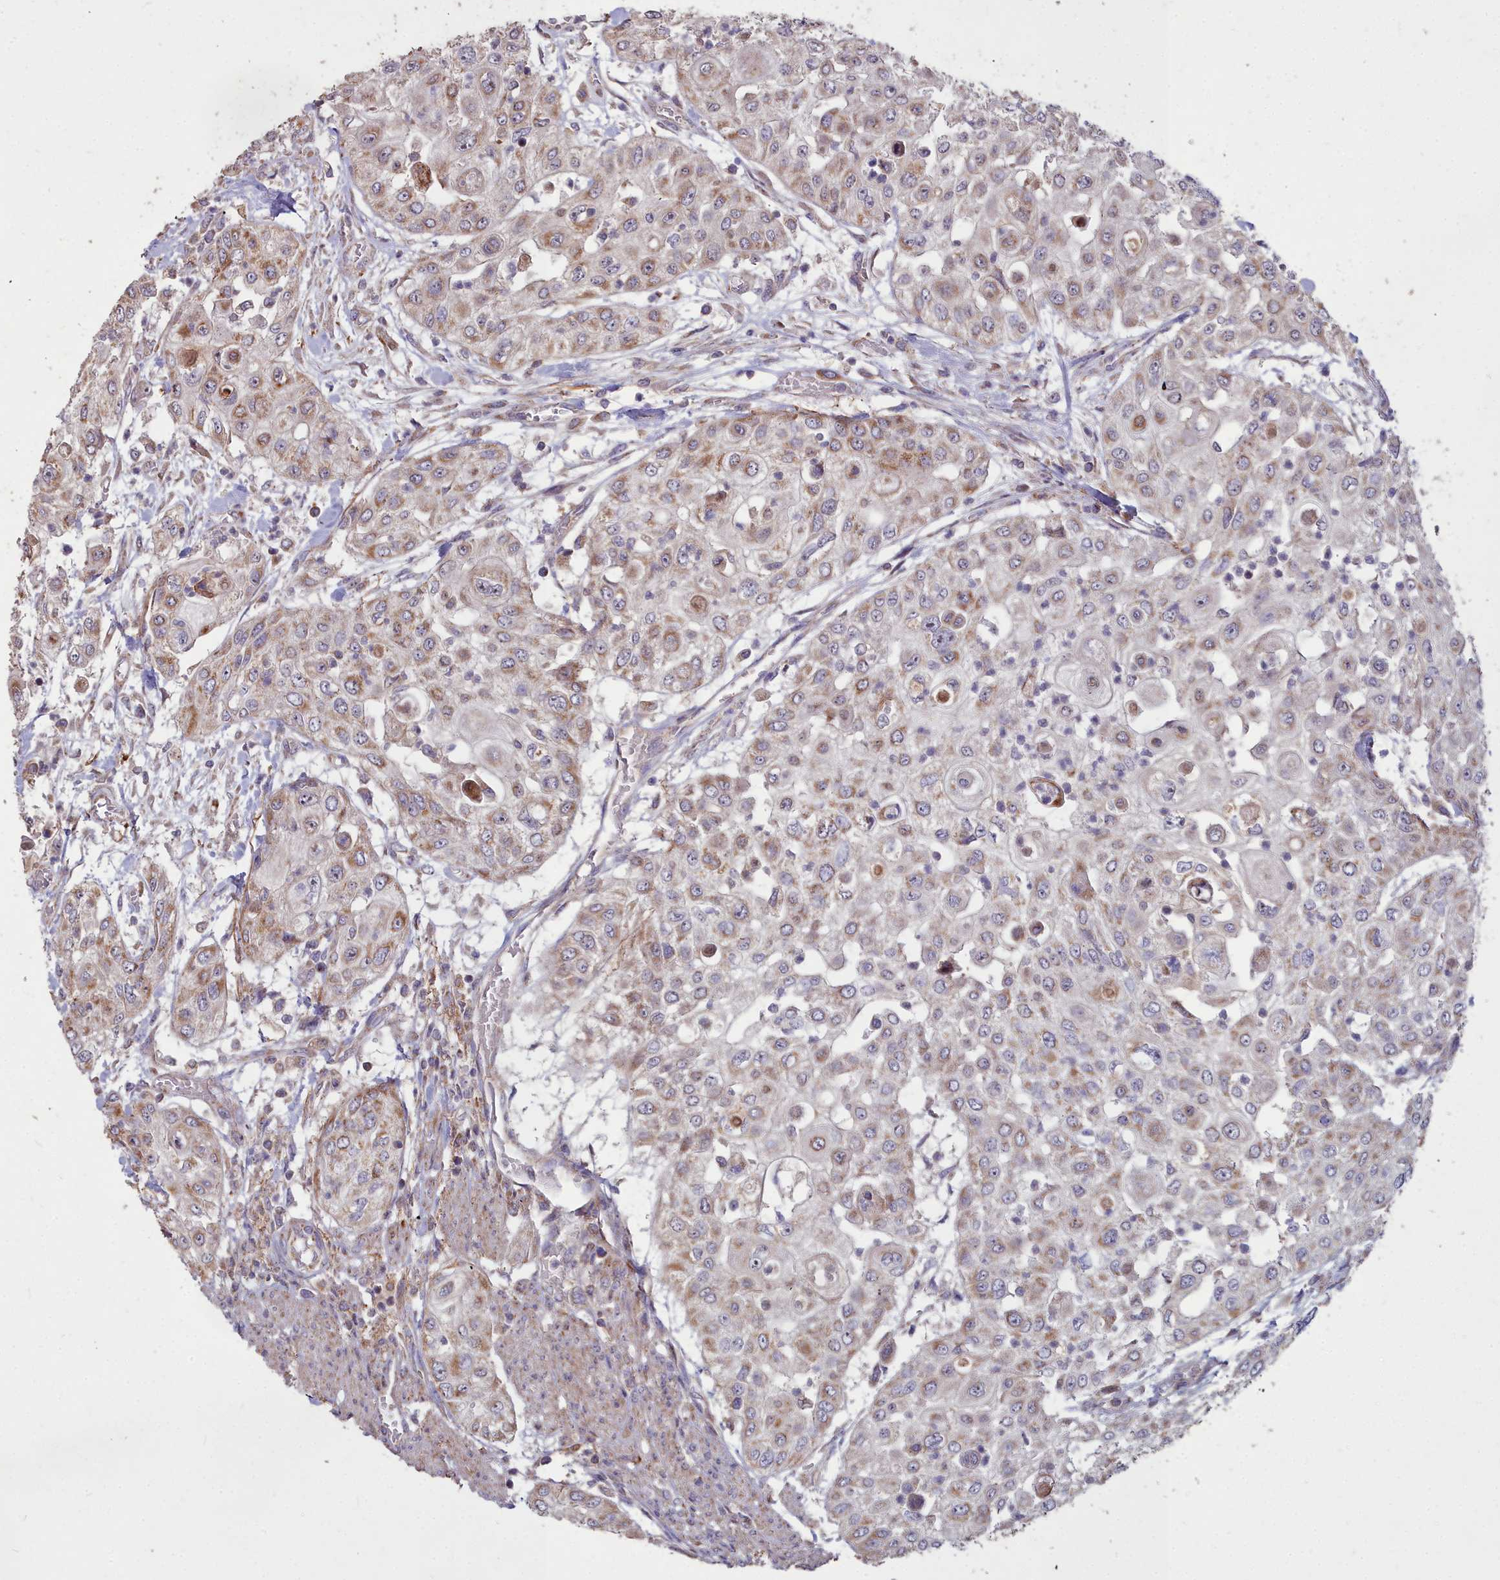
{"staining": {"intensity": "moderate", "quantity": "<25%", "location": "cytoplasmic/membranous"}, "tissue": "urothelial cancer", "cell_type": "Tumor cells", "image_type": "cancer", "snomed": [{"axis": "morphology", "description": "Urothelial carcinoma, High grade"}, {"axis": "topography", "description": "Urinary bladder"}], "caption": "A brown stain shows moderate cytoplasmic/membranous staining of a protein in urothelial carcinoma (high-grade) tumor cells.", "gene": "COX11", "patient": {"sex": "female", "age": 79}}